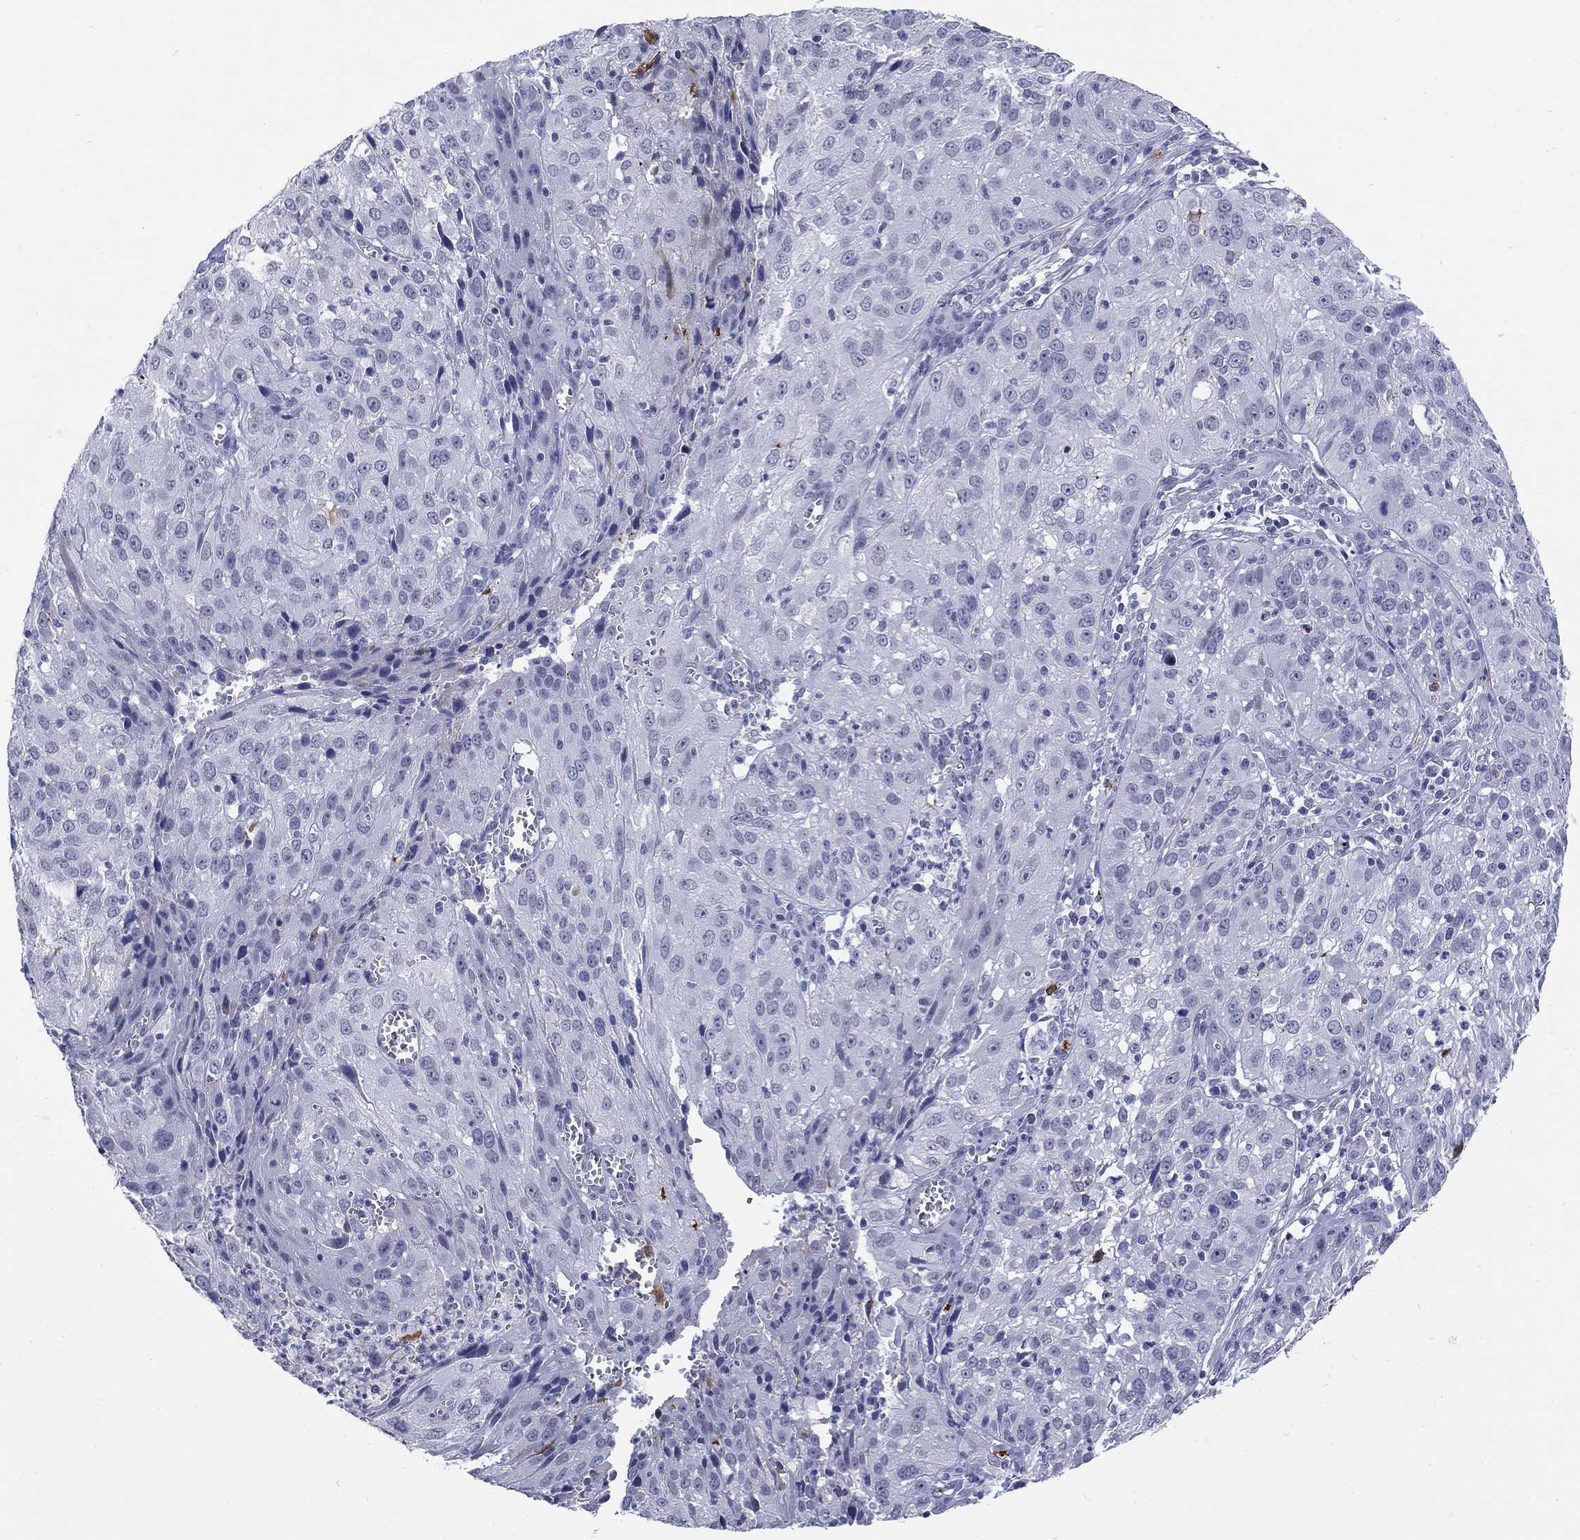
{"staining": {"intensity": "negative", "quantity": "none", "location": "none"}, "tissue": "cervical cancer", "cell_type": "Tumor cells", "image_type": "cancer", "snomed": [{"axis": "morphology", "description": "Squamous cell carcinoma, NOS"}, {"axis": "topography", "description": "Cervix"}], "caption": "High power microscopy photomicrograph of an immunohistochemistry (IHC) micrograph of cervical cancer (squamous cell carcinoma), revealing no significant staining in tumor cells.", "gene": "ECEL1", "patient": {"sex": "female", "age": 32}}